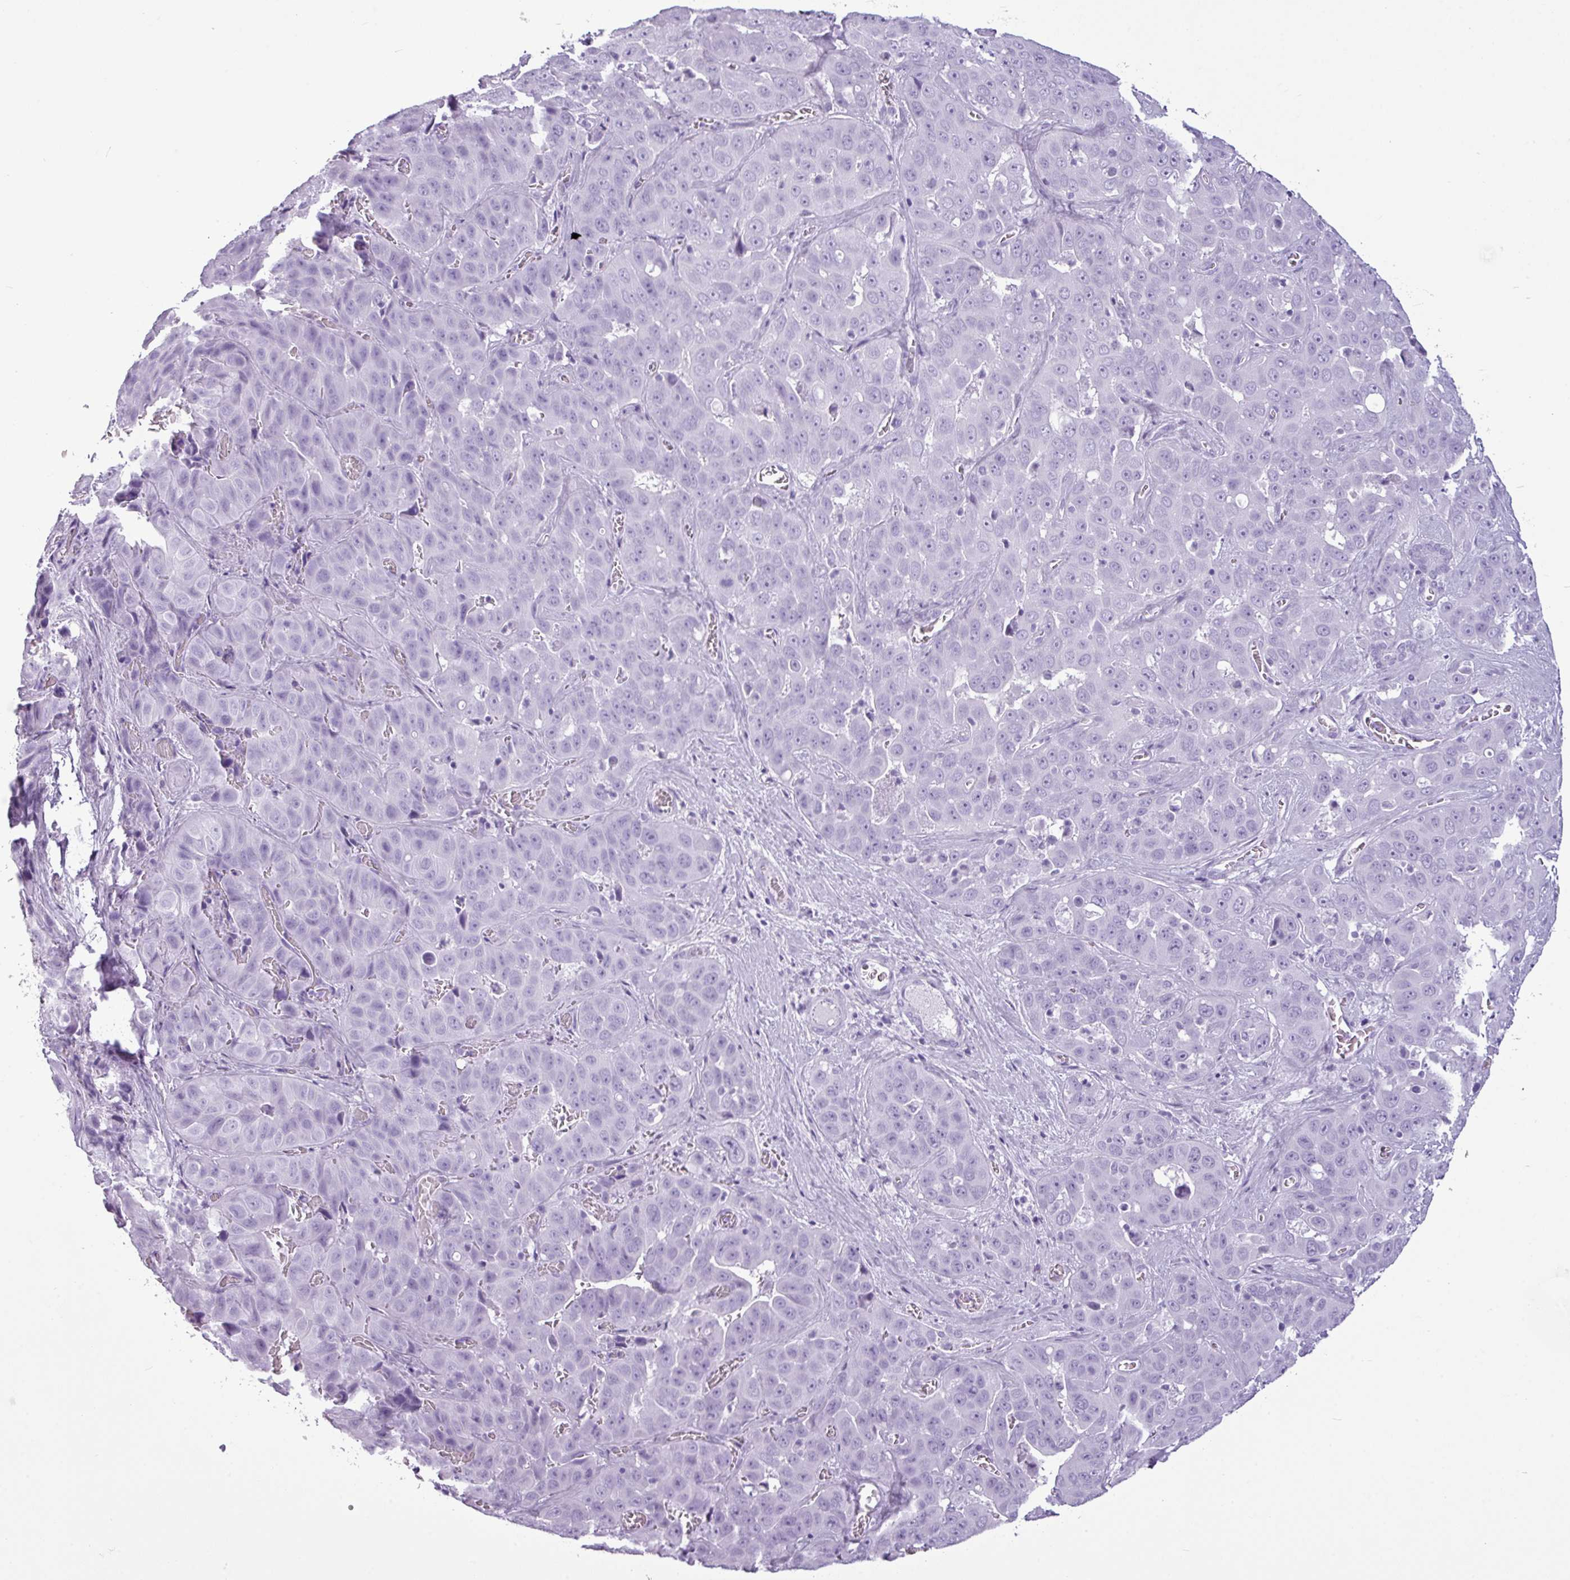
{"staining": {"intensity": "negative", "quantity": "none", "location": "none"}, "tissue": "liver cancer", "cell_type": "Tumor cells", "image_type": "cancer", "snomed": [{"axis": "morphology", "description": "Cholangiocarcinoma"}, {"axis": "topography", "description": "Liver"}], "caption": "A high-resolution image shows immunohistochemistry staining of liver cancer, which displays no significant expression in tumor cells.", "gene": "AMY1B", "patient": {"sex": "female", "age": 52}}